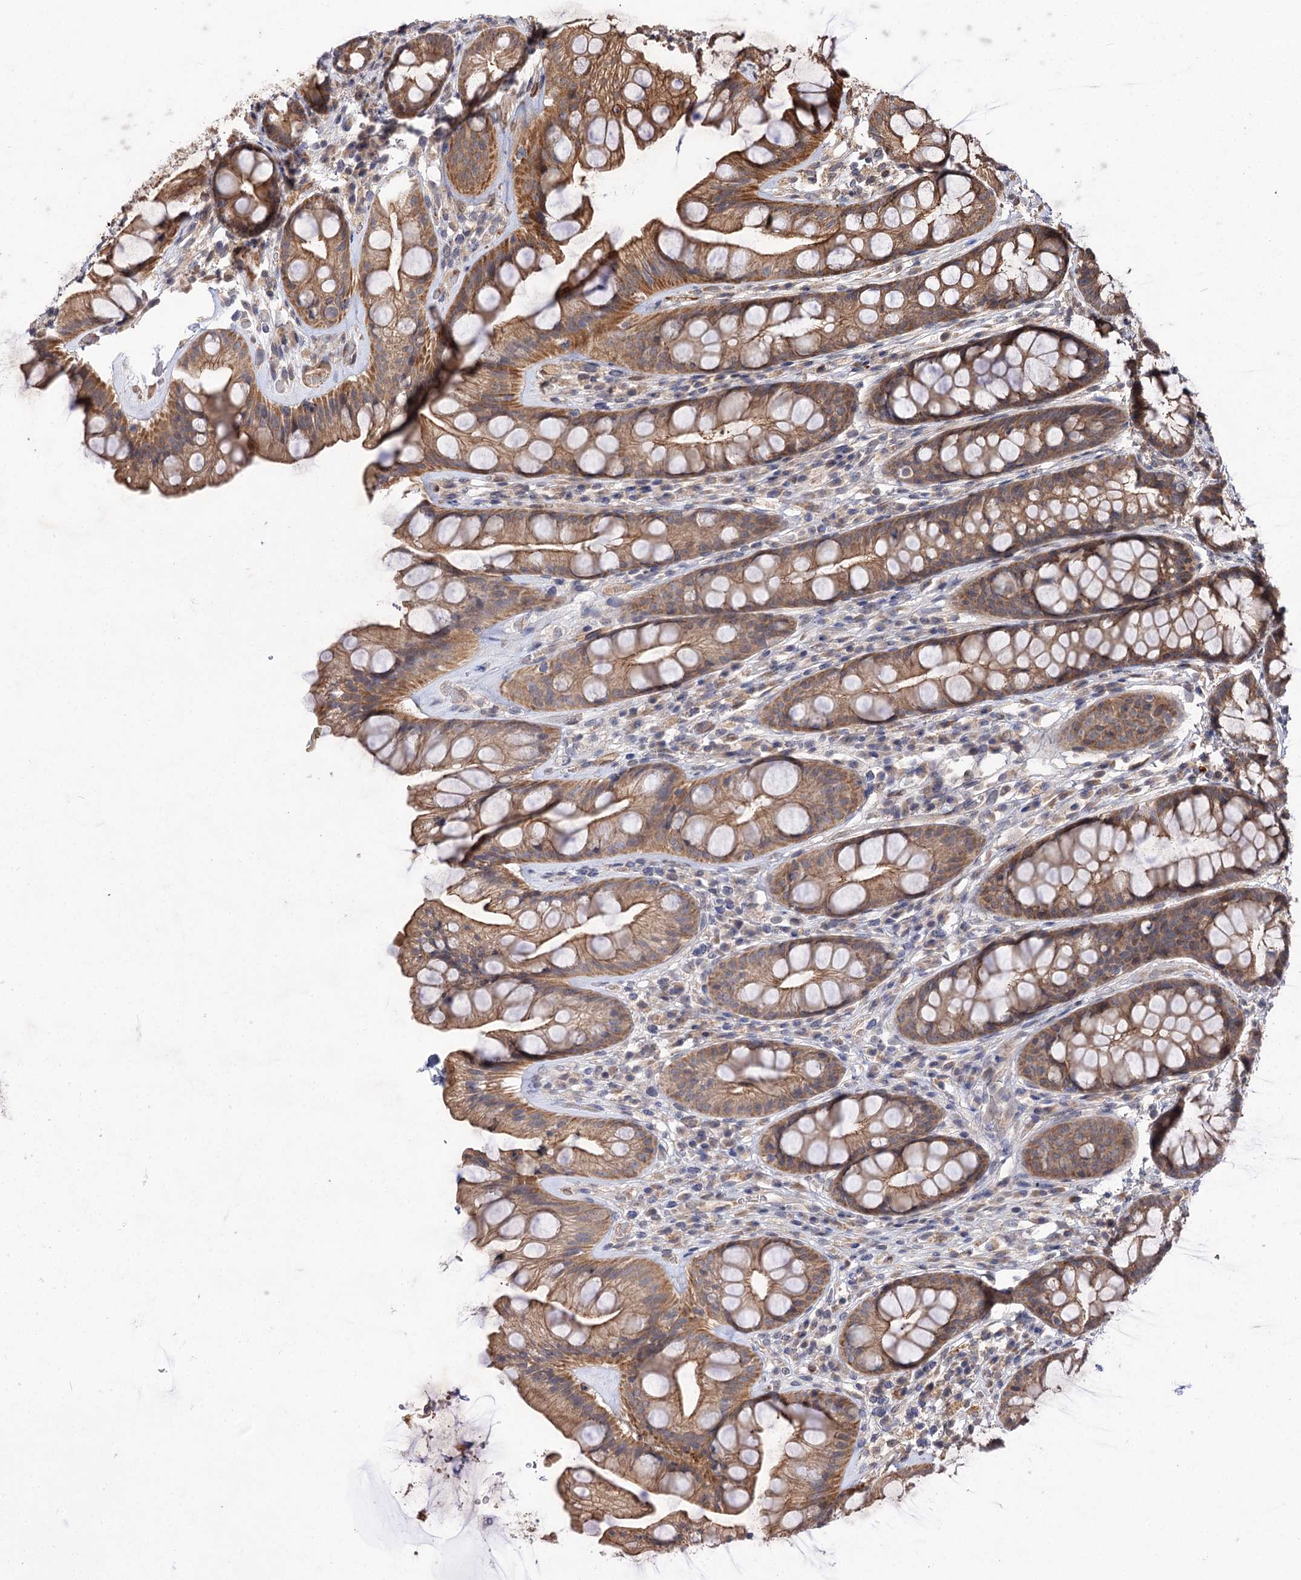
{"staining": {"intensity": "moderate", "quantity": ">75%", "location": "cytoplasmic/membranous"}, "tissue": "rectum", "cell_type": "Glandular cells", "image_type": "normal", "snomed": [{"axis": "morphology", "description": "Normal tissue, NOS"}, {"axis": "topography", "description": "Rectum"}], "caption": "The micrograph shows staining of benign rectum, revealing moderate cytoplasmic/membranous protein staining (brown color) within glandular cells. The protein is stained brown, and the nuclei are stained in blue (DAB (3,3'-diaminobenzidine) IHC with brightfield microscopy, high magnification).", "gene": "FBXW8", "patient": {"sex": "male", "age": 74}}